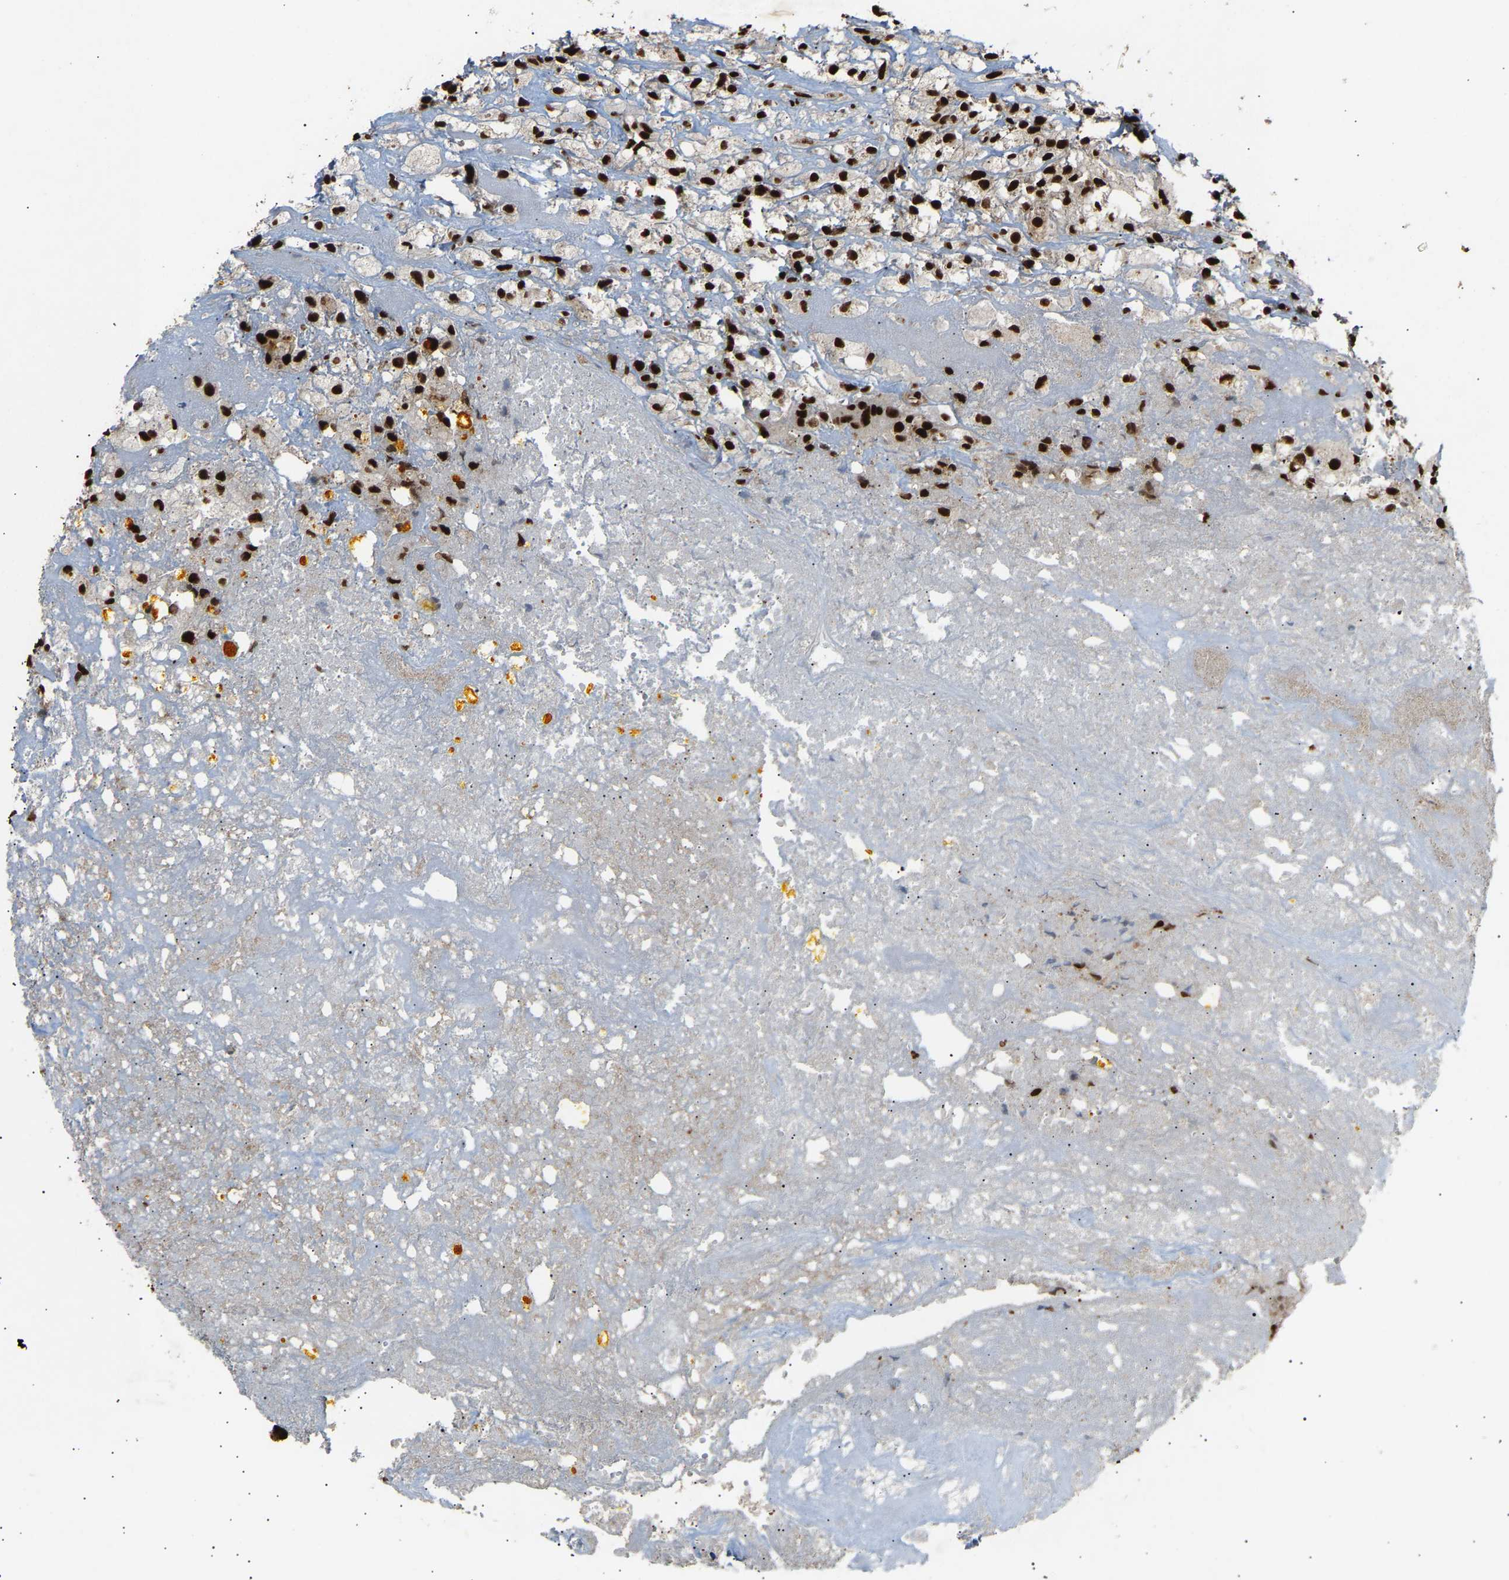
{"staining": {"intensity": "strong", "quantity": ">75%", "location": "nuclear"}, "tissue": "testis cancer", "cell_type": "Tumor cells", "image_type": "cancer", "snomed": [{"axis": "morphology", "description": "Carcinoma, Embryonal, NOS"}, {"axis": "topography", "description": "Testis"}], "caption": "Human testis cancer stained with a protein marker shows strong staining in tumor cells.", "gene": "ALYREF", "patient": {"sex": "male", "age": 2}}